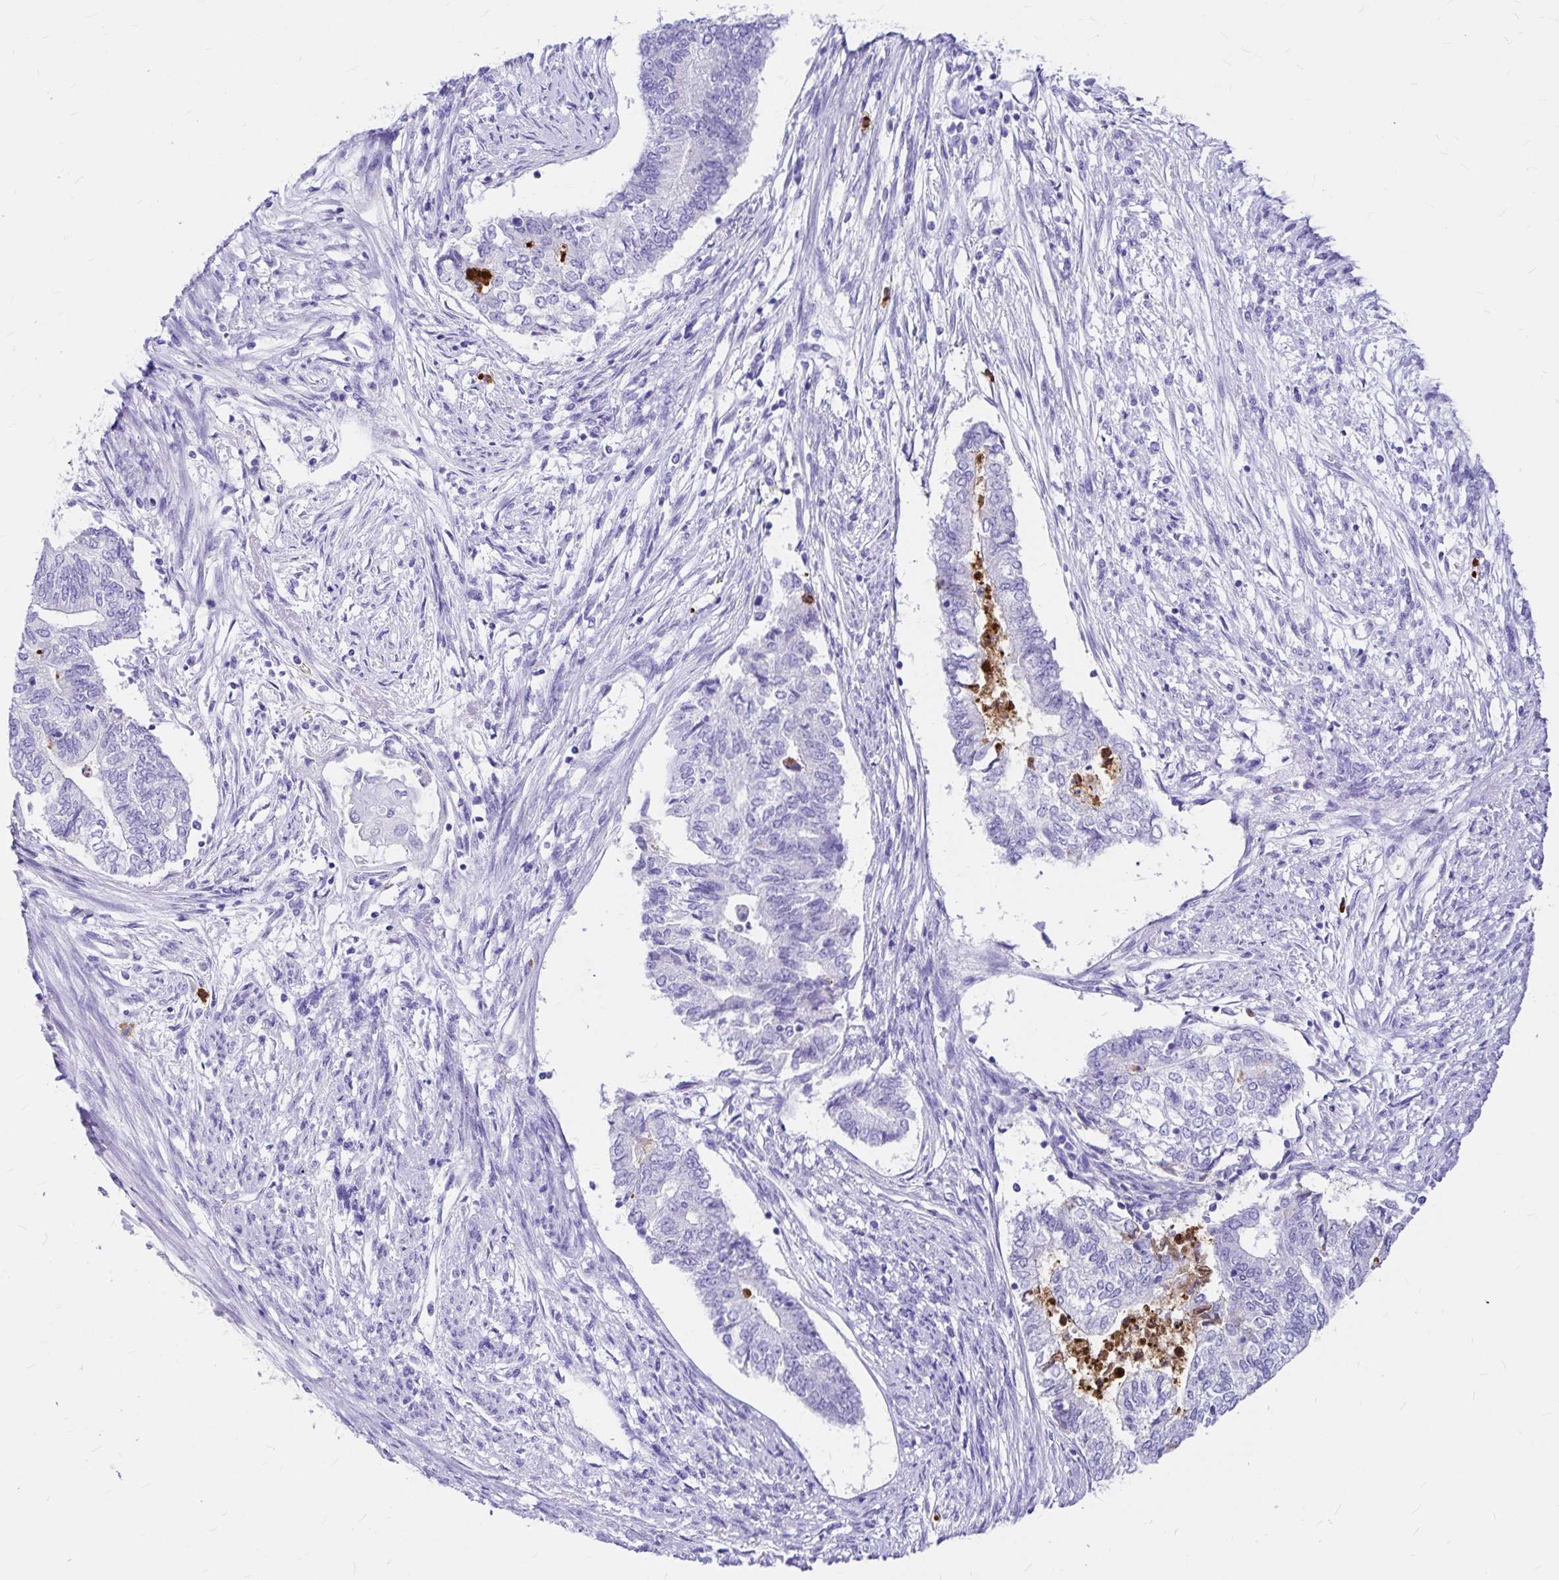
{"staining": {"intensity": "negative", "quantity": "none", "location": "none"}, "tissue": "endometrial cancer", "cell_type": "Tumor cells", "image_type": "cancer", "snomed": [{"axis": "morphology", "description": "Adenocarcinoma, NOS"}, {"axis": "topography", "description": "Endometrium"}], "caption": "Tumor cells show no significant protein positivity in endometrial adenocarcinoma.", "gene": "CLEC1B", "patient": {"sex": "female", "age": 65}}